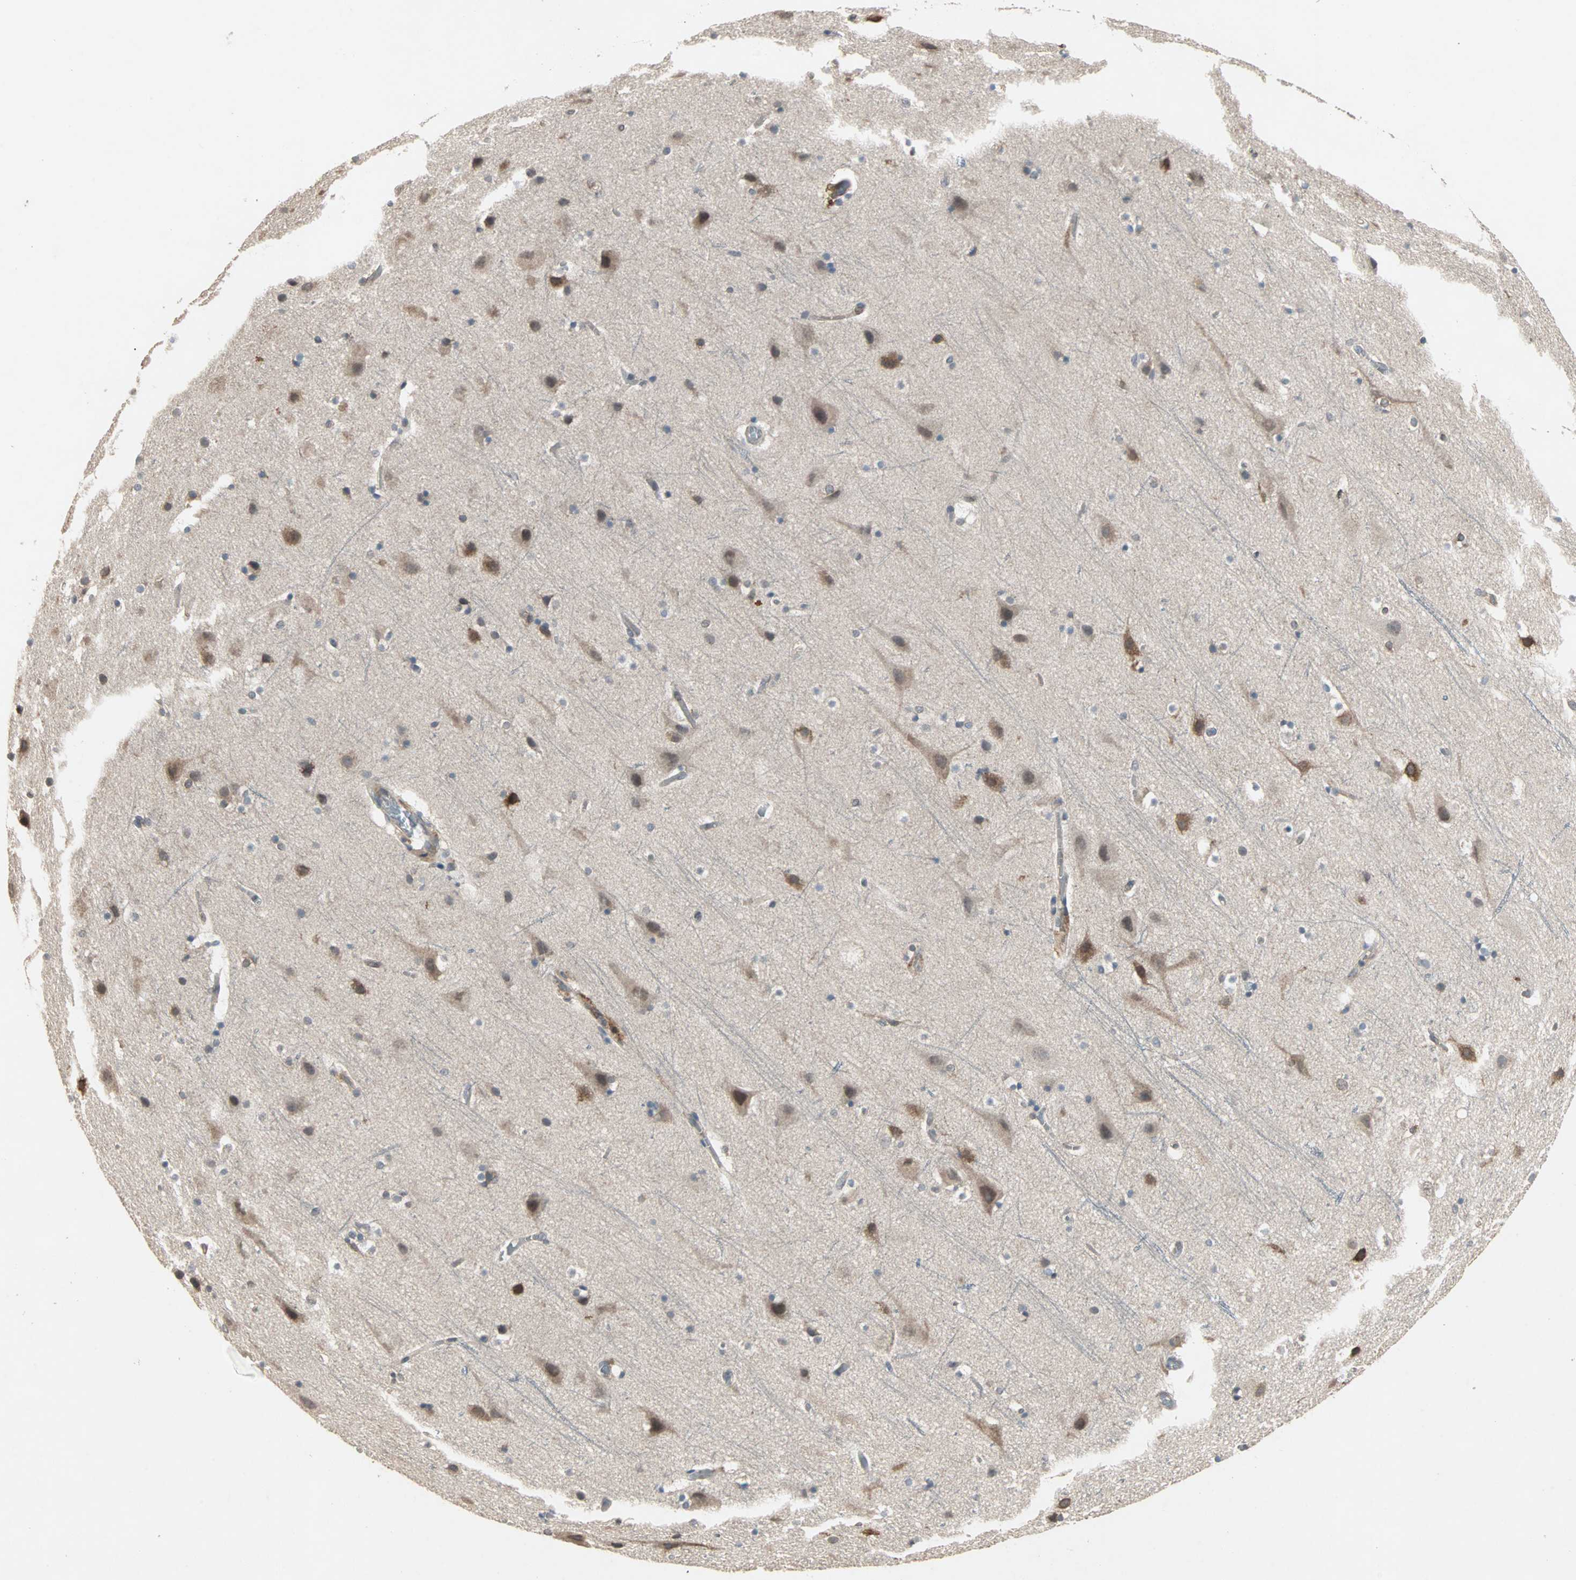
{"staining": {"intensity": "negative", "quantity": "none", "location": "none"}, "tissue": "cerebral cortex", "cell_type": "Endothelial cells", "image_type": "normal", "snomed": [{"axis": "morphology", "description": "Normal tissue, NOS"}, {"axis": "topography", "description": "Cerebral cortex"}], "caption": "Immunohistochemistry (IHC) of normal human cerebral cortex reveals no expression in endothelial cells.", "gene": "TRPV4", "patient": {"sex": "male", "age": 45}}